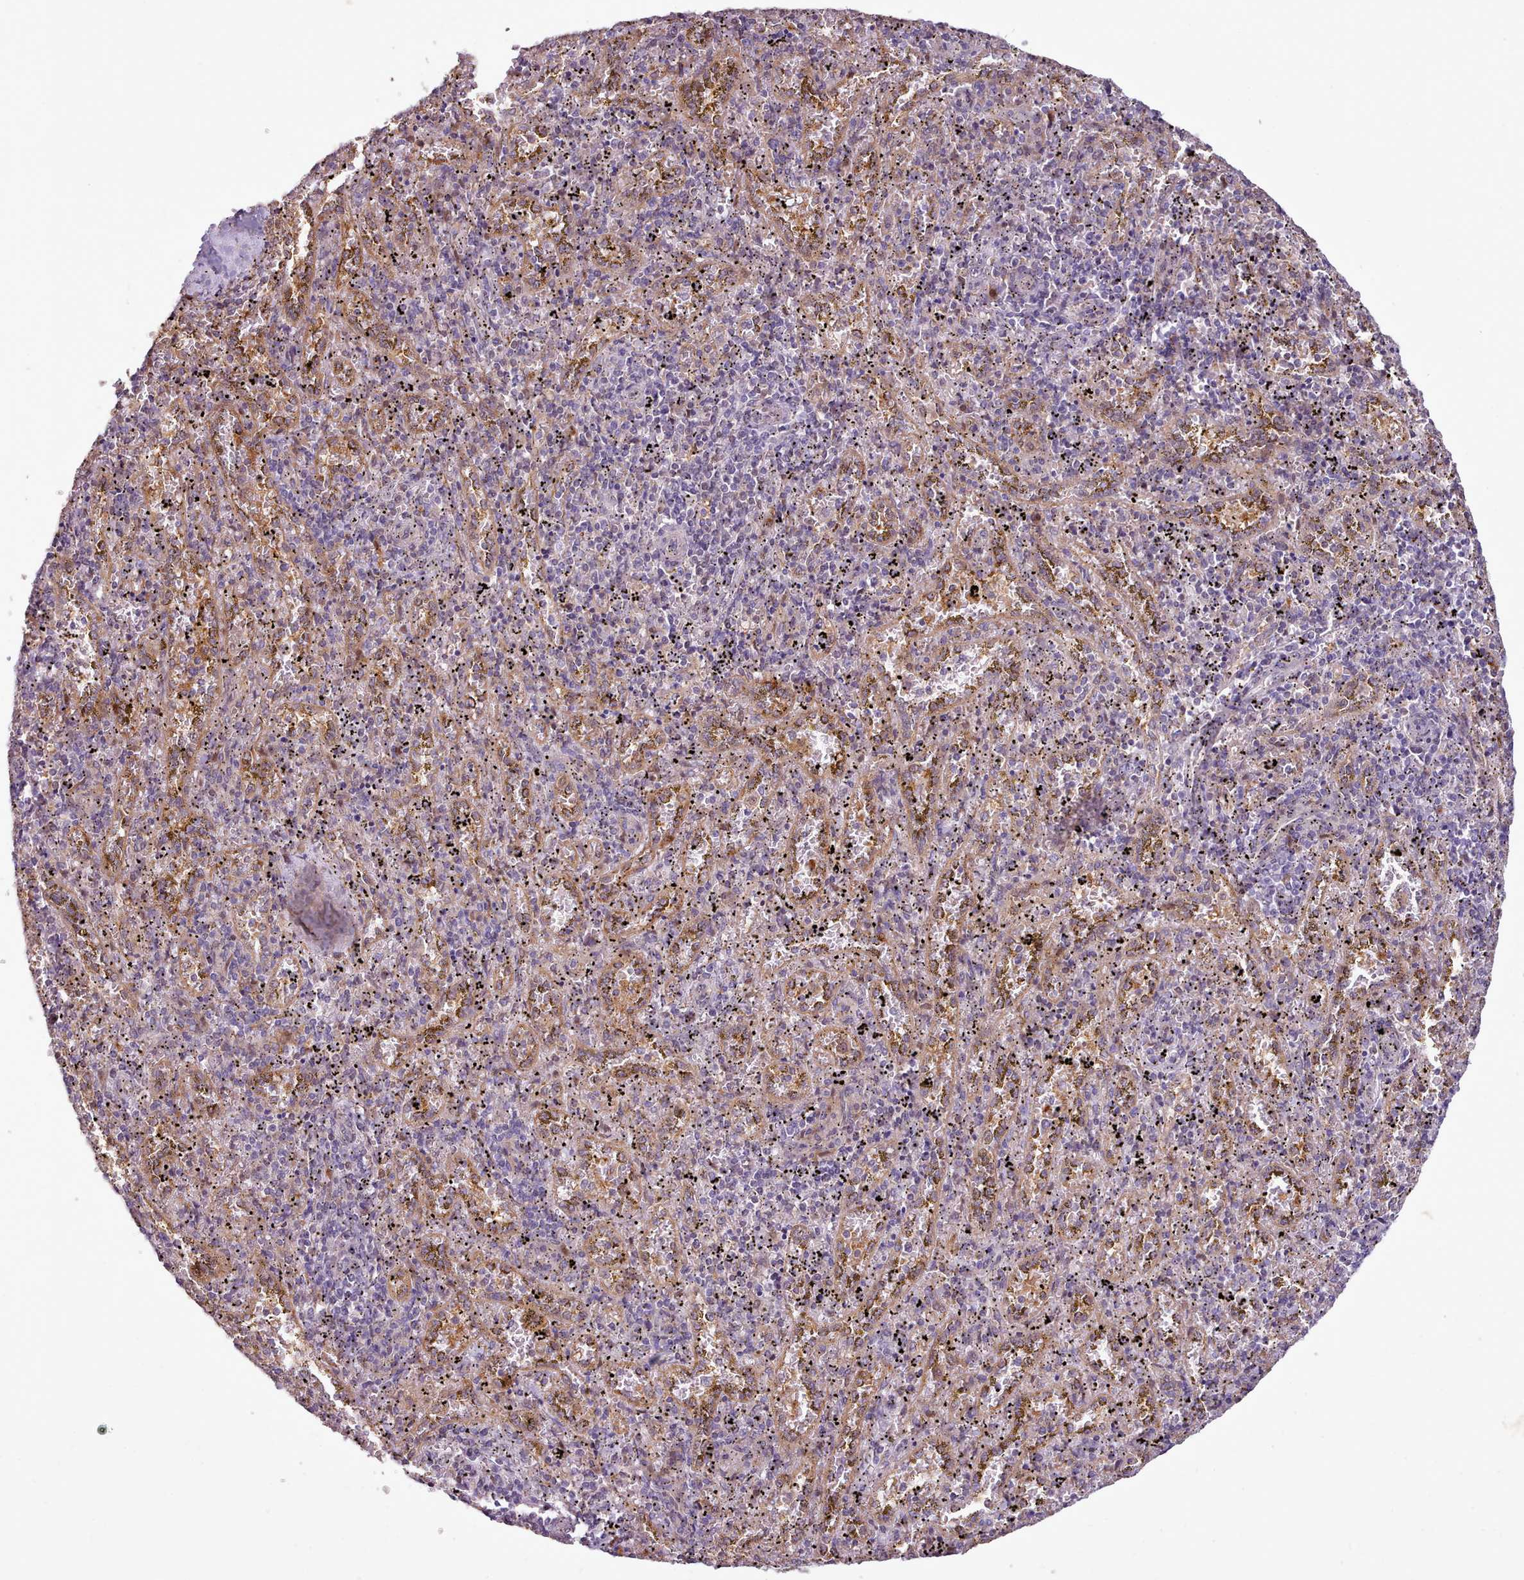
{"staining": {"intensity": "negative", "quantity": "none", "location": "none"}, "tissue": "spleen", "cell_type": "Cells in red pulp", "image_type": "normal", "snomed": [{"axis": "morphology", "description": "Normal tissue, NOS"}, {"axis": "topography", "description": "Spleen"}], "caption": "DAB (3,3'-diaminobenzidine) immunohistochemical staining of benign human spleen demonstrates no significant staining in cells in red pulp.", "gene": "NMRK1", "patient": {"sex": "male", "age": 11}}